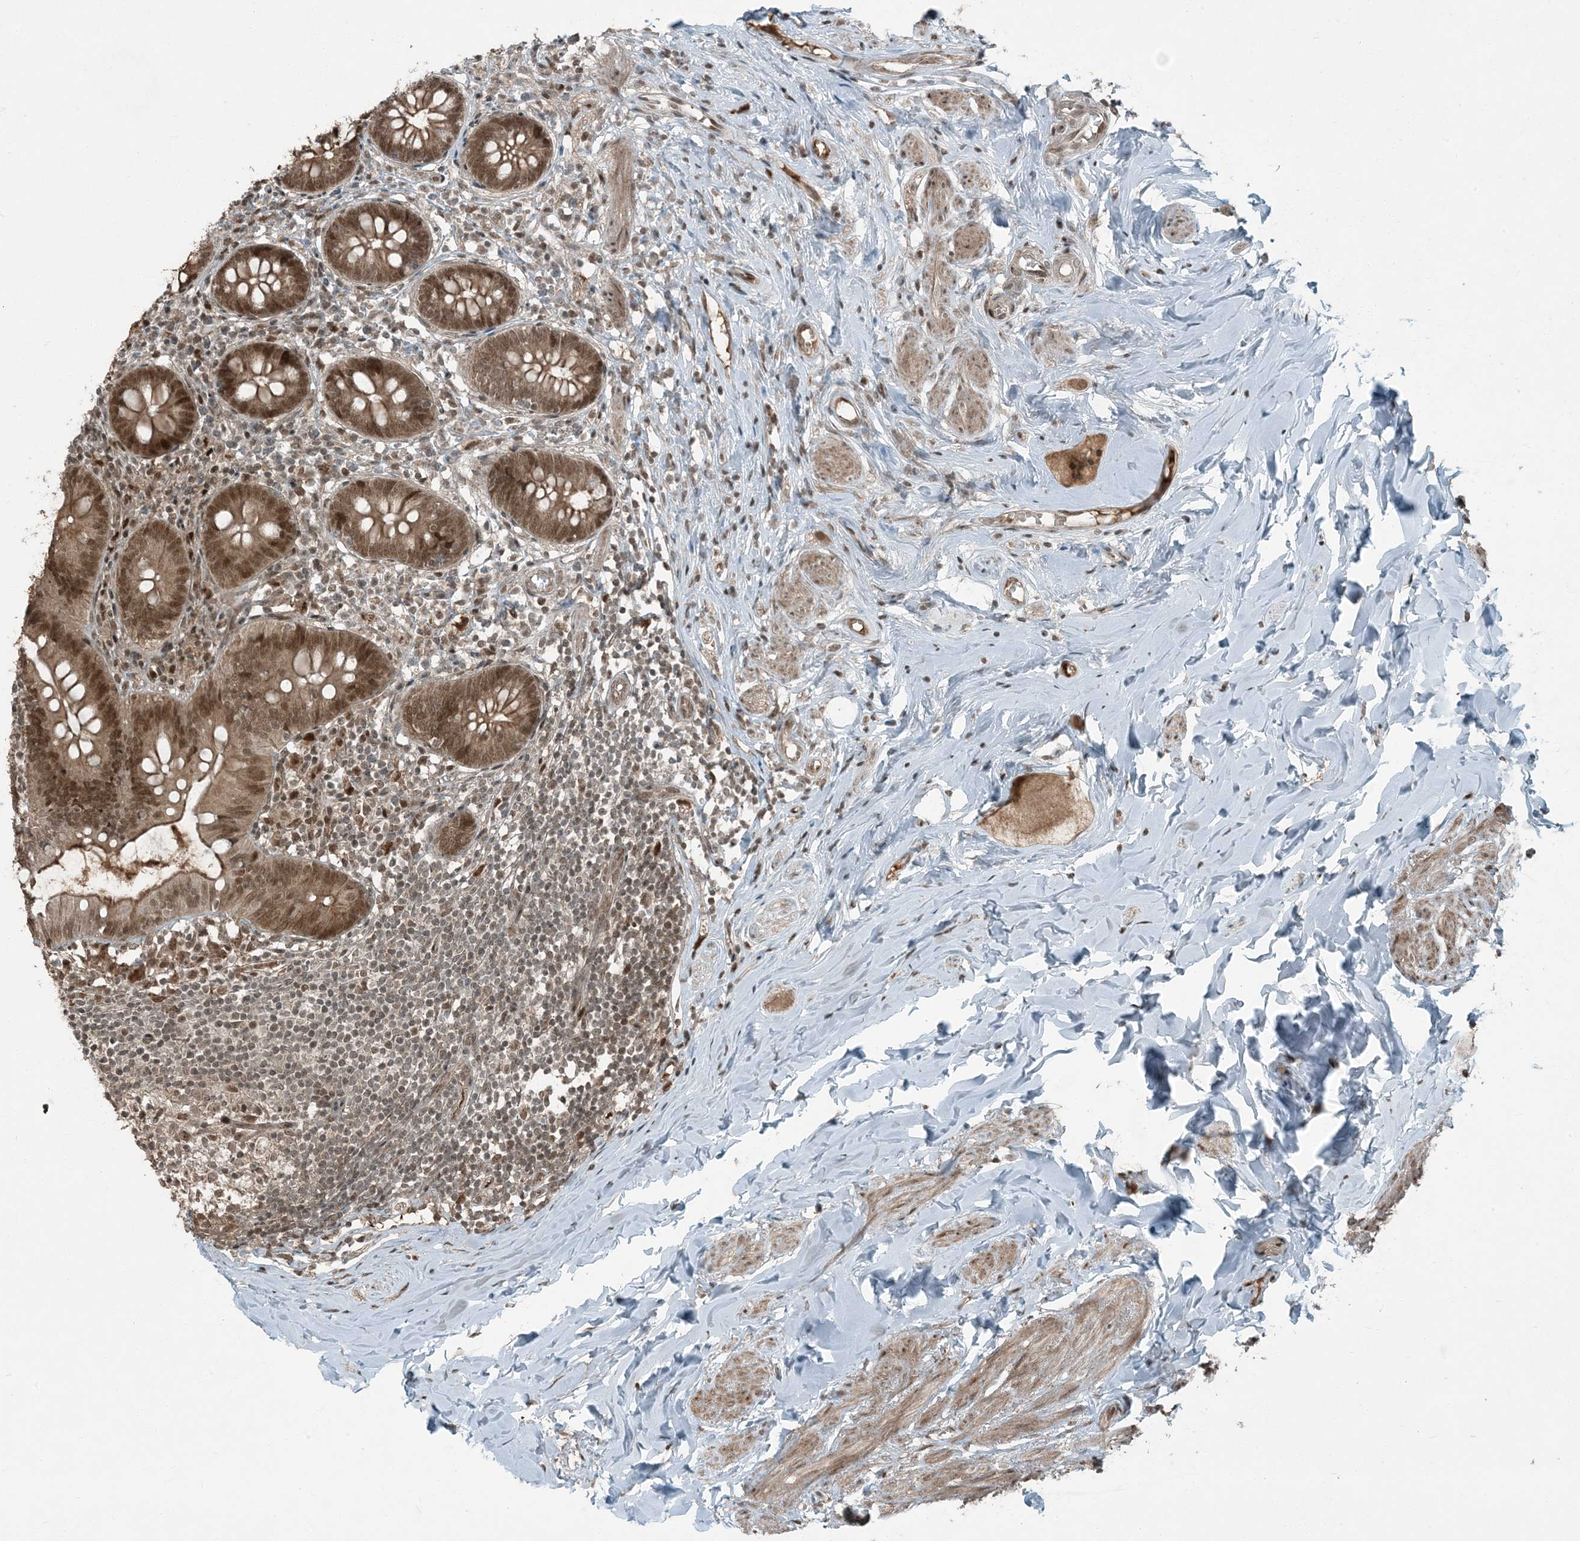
{"staining": {"intensity": "moderate", "quantity": ">75%", "location": "cytoplasmic/membranous,nuclear"}, "tissue": "appendix", "cell_type": "Glandular cells", "image_type": "normal", "snomed": [{"axis": "morphology", "description": "Normal tissue, NOS"}, {"axis": "topography", "description": "Appendix"}], "caption": "Protein staining of unremarkable appendix demonstrates moderate cytoplasmic/membranous,nuclear staining in approximately >75% of glandular cells. The staining was performed using DAB (3,3'-diaminobenzidine), with brown indicating positive protein expression. Nuclei are stained blue with hematoxylin.", "gene": "TRAPPC12", "patient": {"sex": "female", "age": 62}}